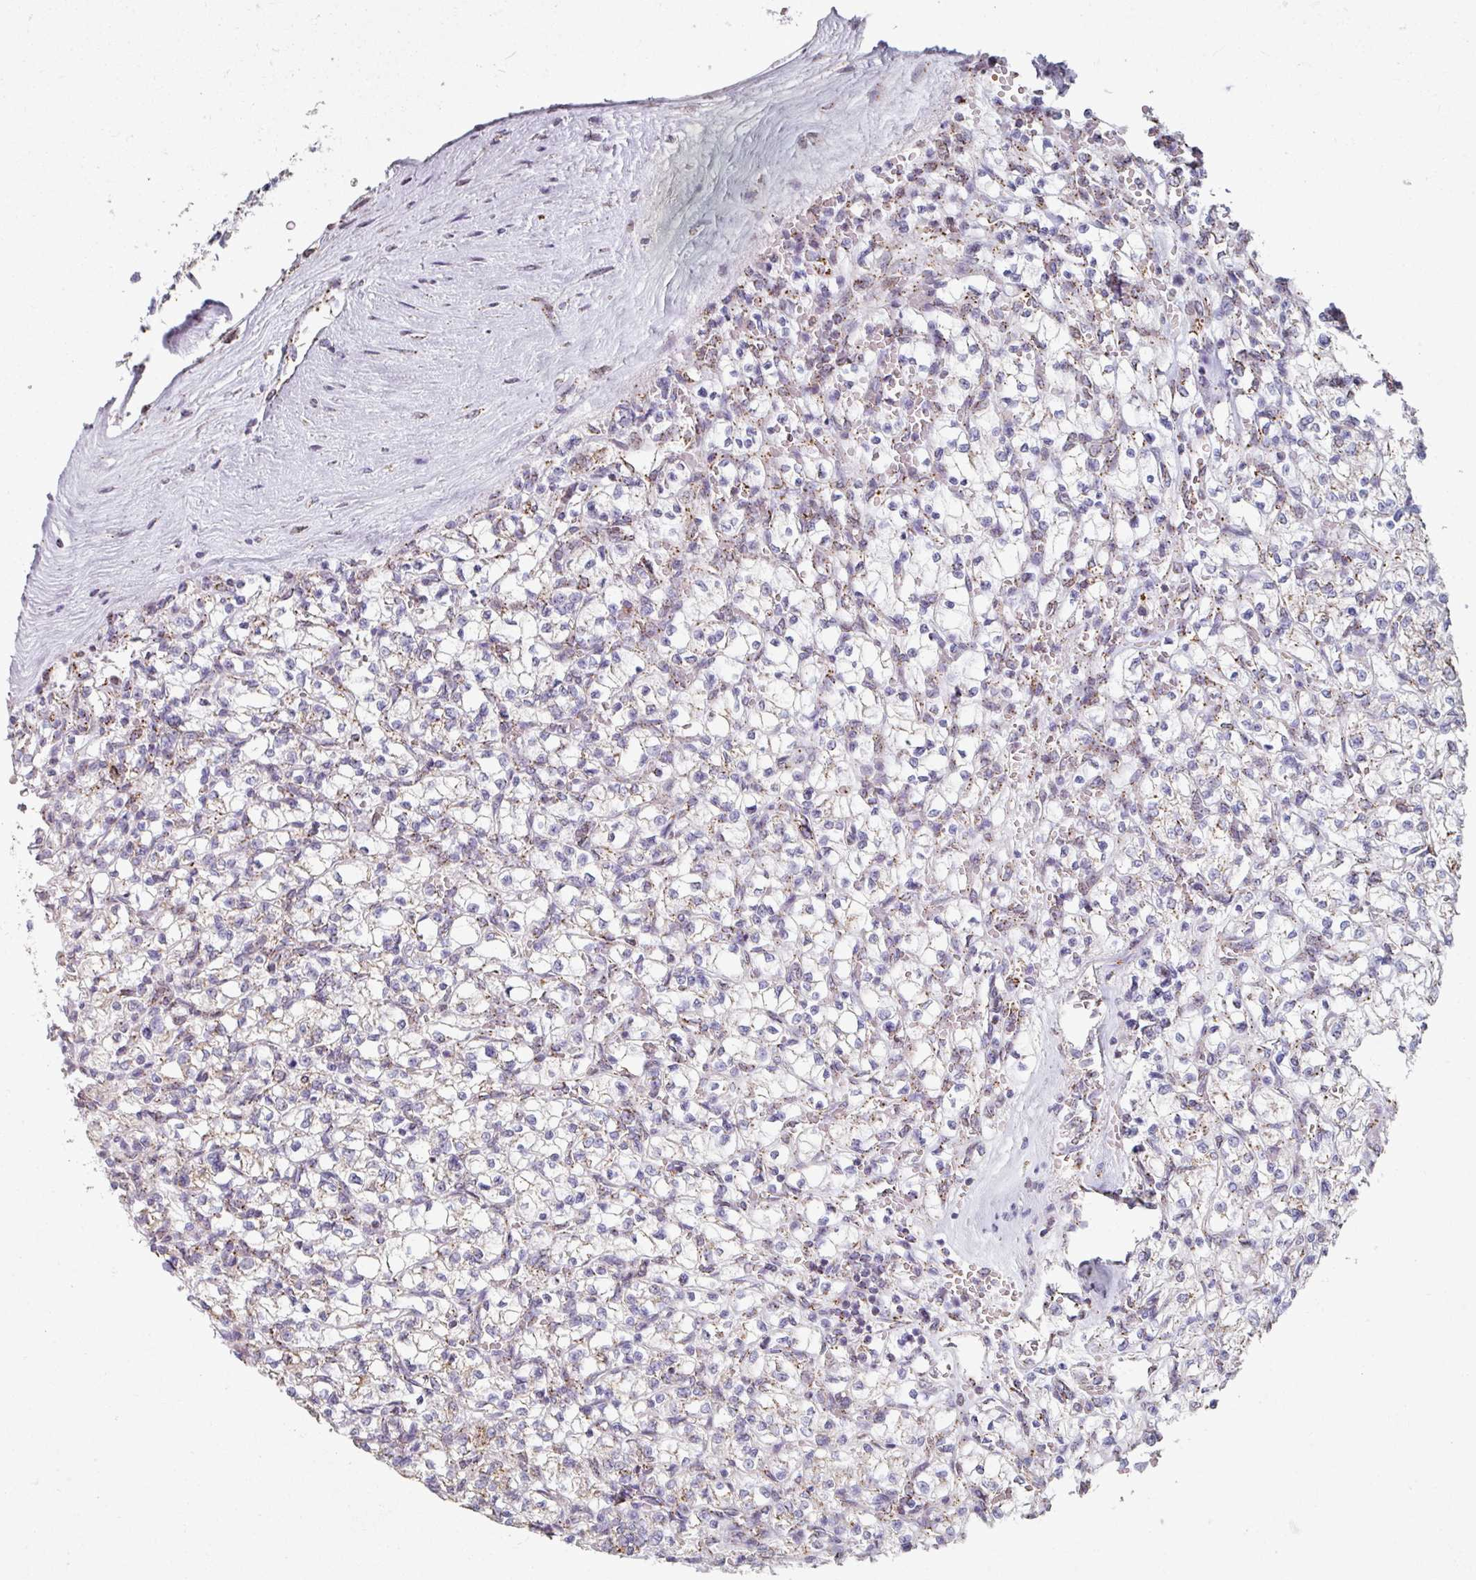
{"staining": {"intensity": "moderate", "quantity": "<25%", "location": "cytoplasmic/membranous"}, "tissue": "renal cancer", "cell_type": "Tumor cells", "image_type": "cancer", "snomed": [{"axis": "morphology", "description": "Adenocarcinoma, NOS"}, {"axis": "topography", "description": "Kidney"}], "caption": "Adenocarcinoma (renal) stained with a protein marker shows moderate staining in tumor cells.", "gene": "CCDC85B", "patient": {"sex": "female", "age": 64}}